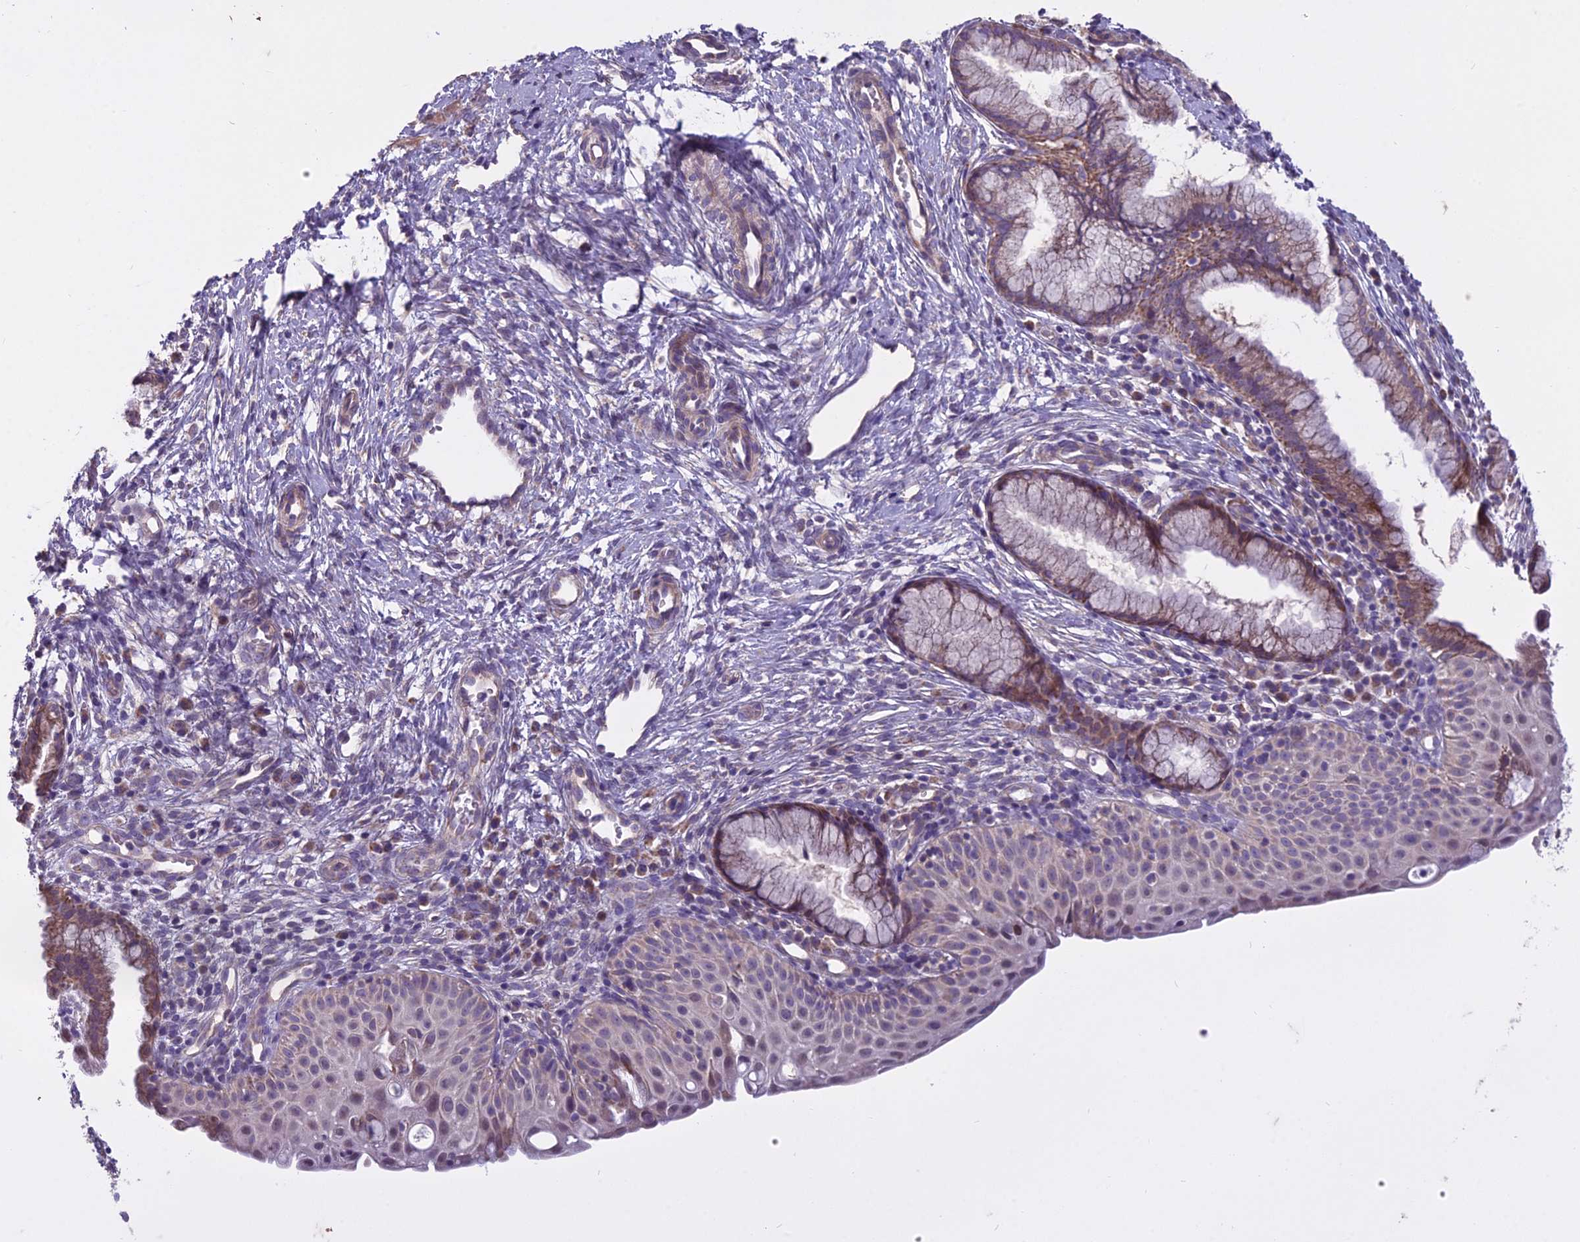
{"staining": {"intensity": "moderate", "quantity": "25%-75%", "location": "cytoplasmic/membranous"}, "tissue": "cervix", "cell_type": "Glandular cells", "image_type": "normal", "snomed": [{"axis": "morphology", "description": "Normal tissue, NOS"}, {"axis": "topography", "description": "Cervix"}], "caption": "Immunohistochemistry micrograph of benign cervix: cervix stained using immunohistochemistry (IHC) demonstrates medium levels of moderate protein expression localized specifically in the cytoplasmic/membranous of glandular cells, appearing as a cytoplasmic/membranous brown color.", "gene": "DUS2", "patient": {"sex": "female", "age": 36}}